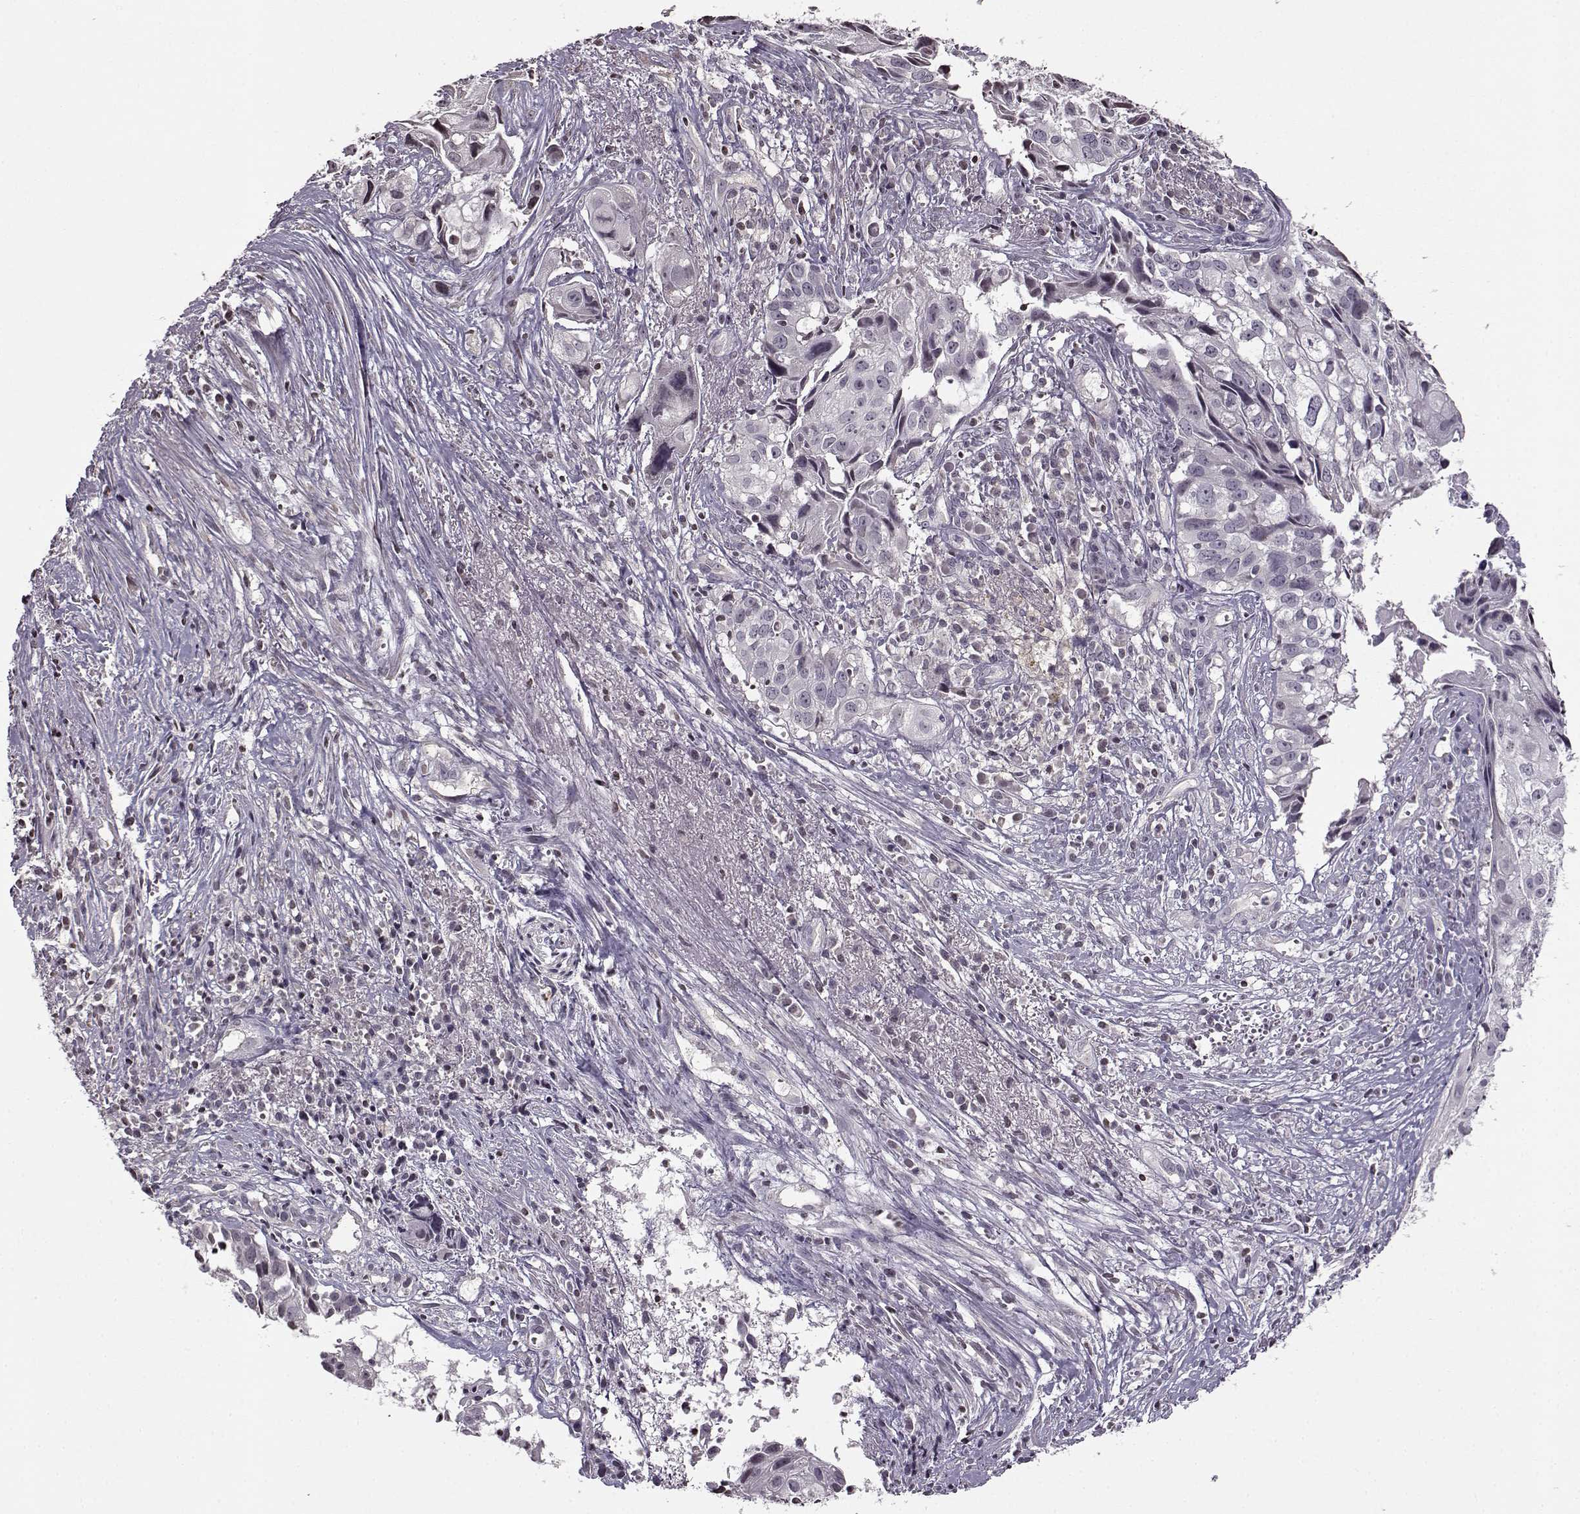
{"staining": {"intensity": "negative", "quantity": "none", "location": "none"}, "tissue": "cervical cancer", "cell_type": "Tumor cells", "image_type": "cancer", "snomed": [{"axis": "morphology", "description": "Squamous cell carcinoma, NOS"}, {"axis": "topography", "description": "Cervix"}], "caption": "An image of human squamous cell carcinoma (cervical) is negative for staining in tumor cells.", "gene": "FSHB", "patient": {"sex": "female", "age": 53}}